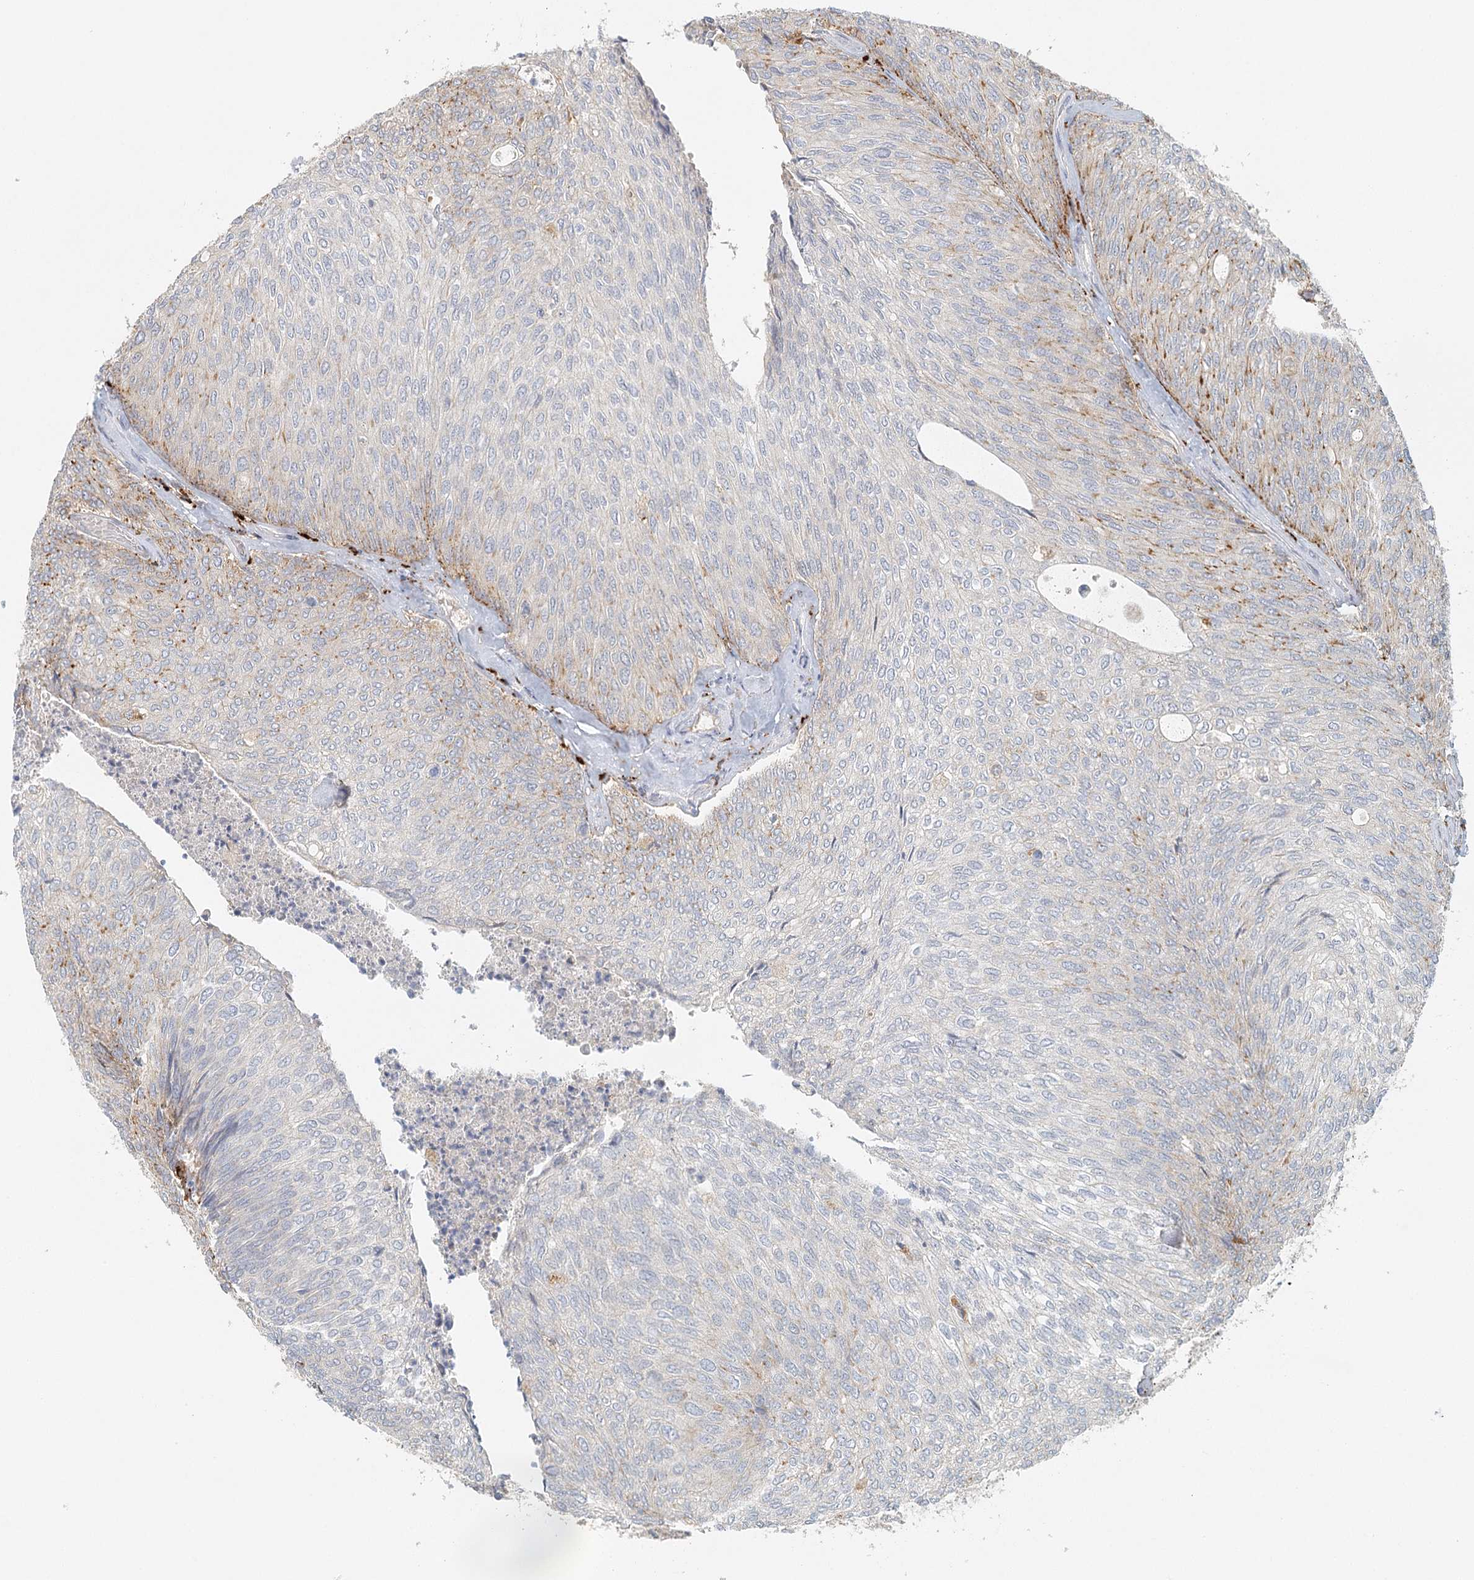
{"staining": {"intensity": "moderate", "quantity": "<25%", "location": "cytoplasmic/membranous"}, "tissue": "urothelial cancer", "cell_type": "Tumor cells", "image_type": "cancer", "snomed": [{"axis": "morphology", "description": "Urothelial carcinoma, Low grade"}, {"axis": "topography", "description": "Urinary bladder"}], "caption": "Low-grade urothelial carcinoma tissue displays moderate cytoplasmic/membranous expression in approximately <25% of tumor cells The protein is shown in brown color, while the nuclei are stained blue.", "gene": "VSIG1", "patient": {"sex": "female", "age": 79}}